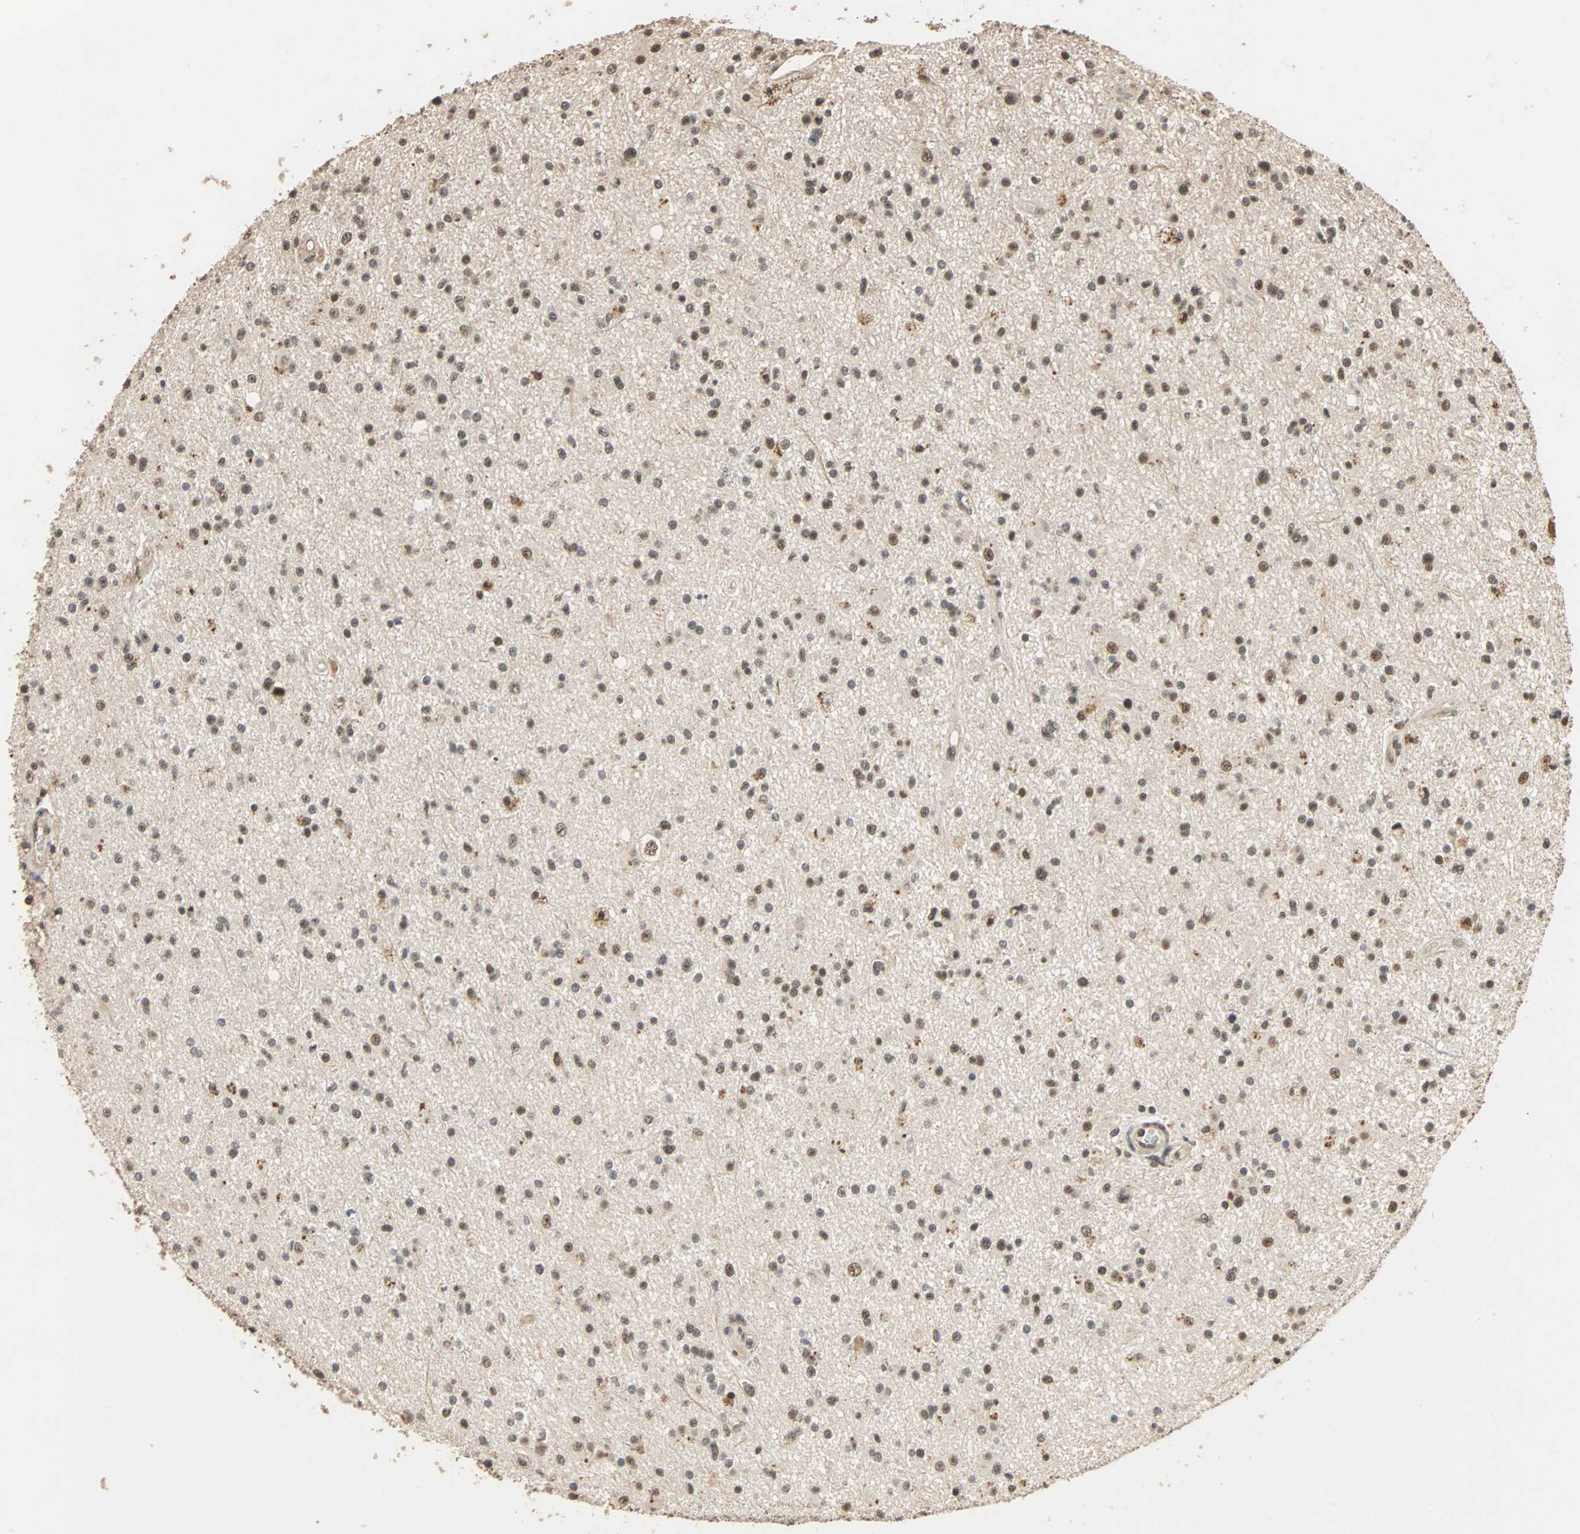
{"staining": {"intensity": "moderate", "quantity": ">75%", "location": "nuclear"}, "tissue": "glioma", "cell_type": "Tumor cells", "image_type": "cancer", "snomed": [{"axis": "morphology", "description": "Glioma, malignant, High grade"}, {"axis": "topography", "description": "Brain"}], "caption": "A medium amount of moderate nuclear staining is seen in approximately >75% of tumor cells in glioma tissue. Nuclei are stained in blue.", "gene": "CDC5L", "patient": {"sex": "male", "age": 33}}